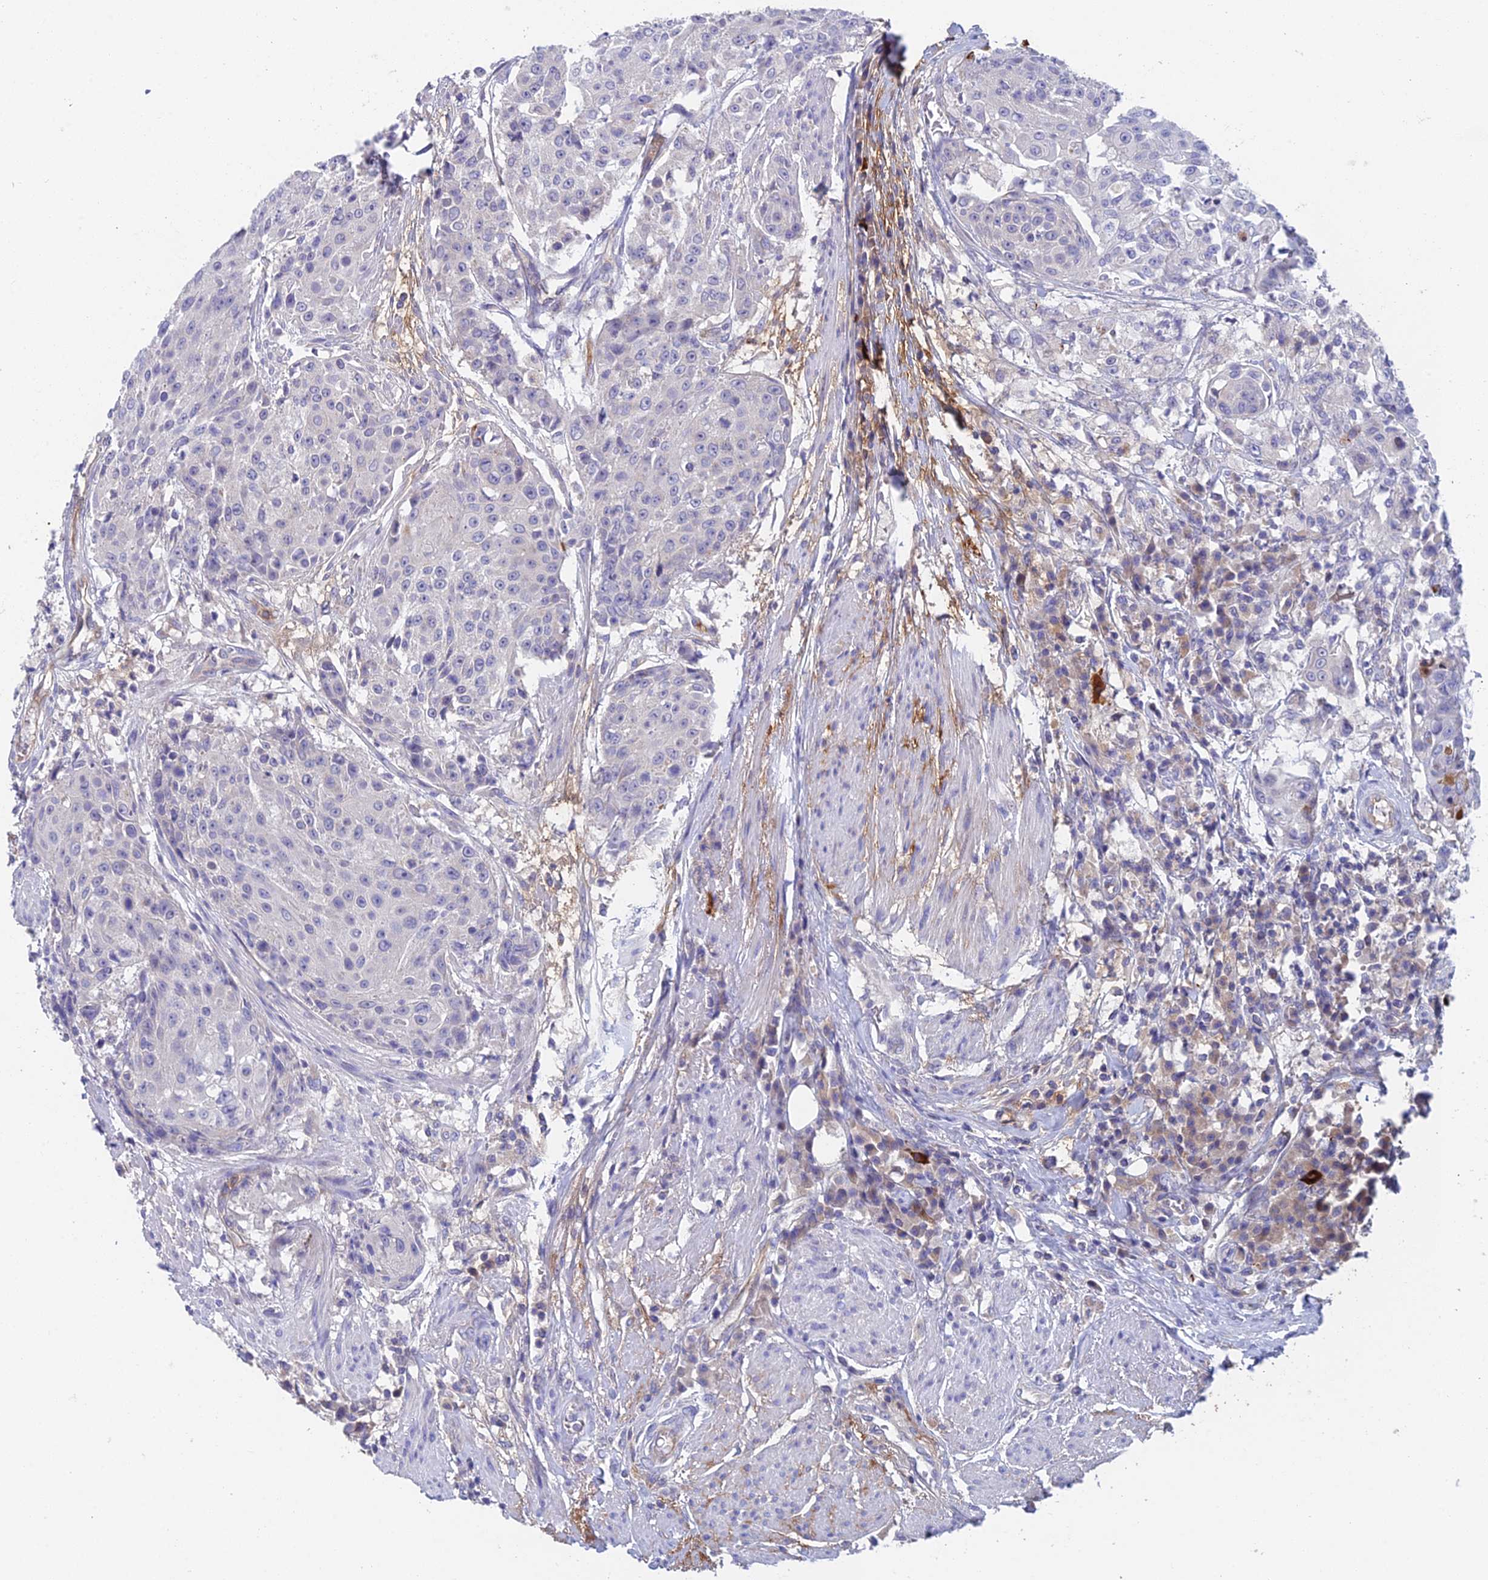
{"staining": {"intensity": "negative", "quantity": "none", "location": "none"}, "tissue": "urothelial cancer", "cell_type": "Tumor cells", "image_type": "cancer", "snomed": [{"axis": "morphology", "description": "Urothelial carcinoma, High grade"}, {"axis": "topography", "description": "Urinary bladder"}], "caption": "High power microscopy histopathology image of an immunohistochemistry (IHC) image of urothelial cancer, revealing no significant expression in tumor cells.", "gene": "ADAMTS13", "patient": {"sex": "female", "age": 63}}